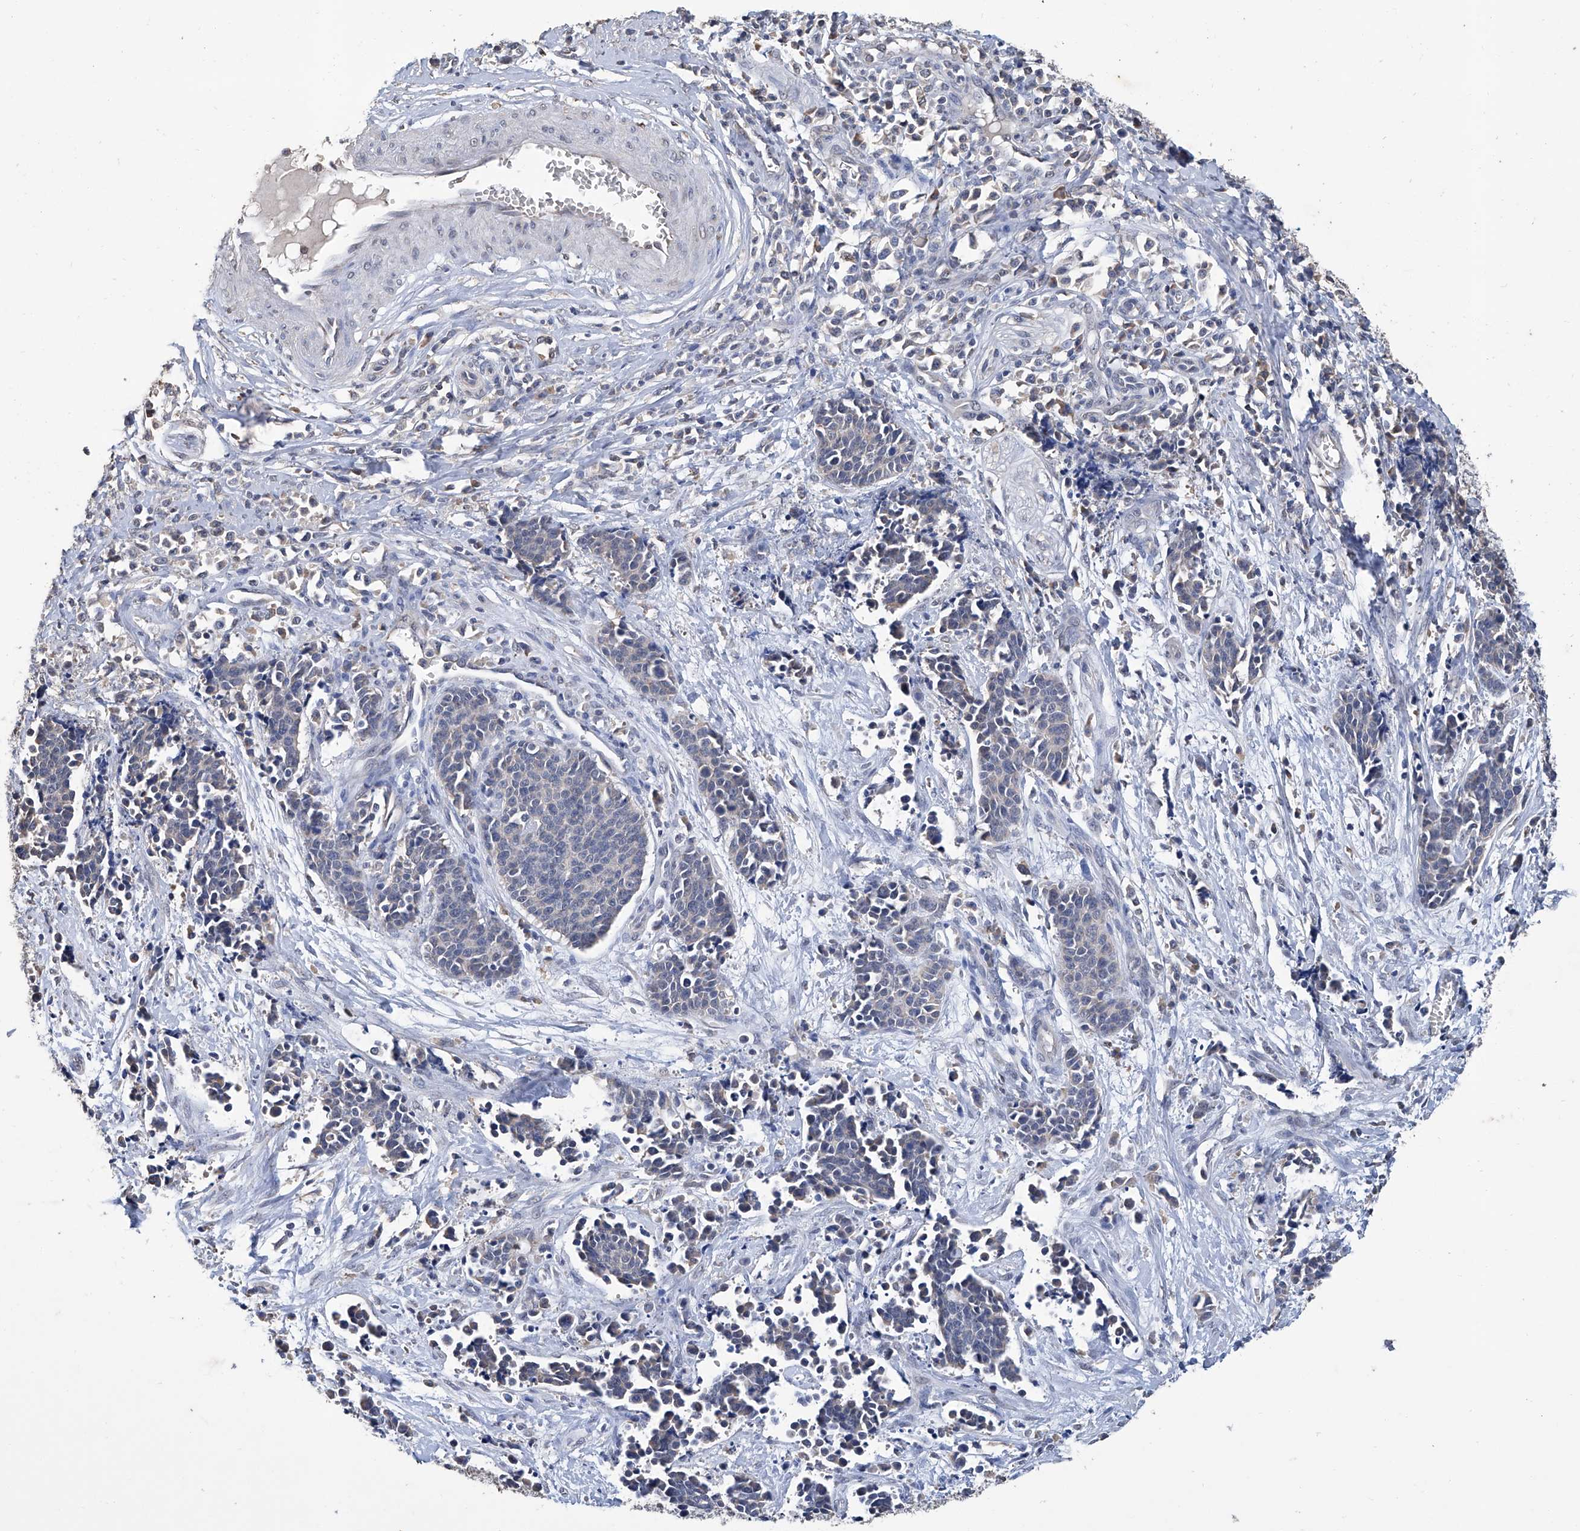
{"staining": {"intensity": "negative", "quantity": "none", "location": "none"}, "tissue": "cervical cancer", "cell_type": "Tumor cells", "image_type": "cancer", "snomed": [{"axis": "morphology", "description": "Squamous cell carcinoma, NOS"}, {"axis": "topography", "description": "Cervix"}], "caption": "Tumor cells are negative for protein expression in human squamous cell carcinoma (cervical).", "gene": "GPT", "patient": {"sex": "female", "age": 35}}